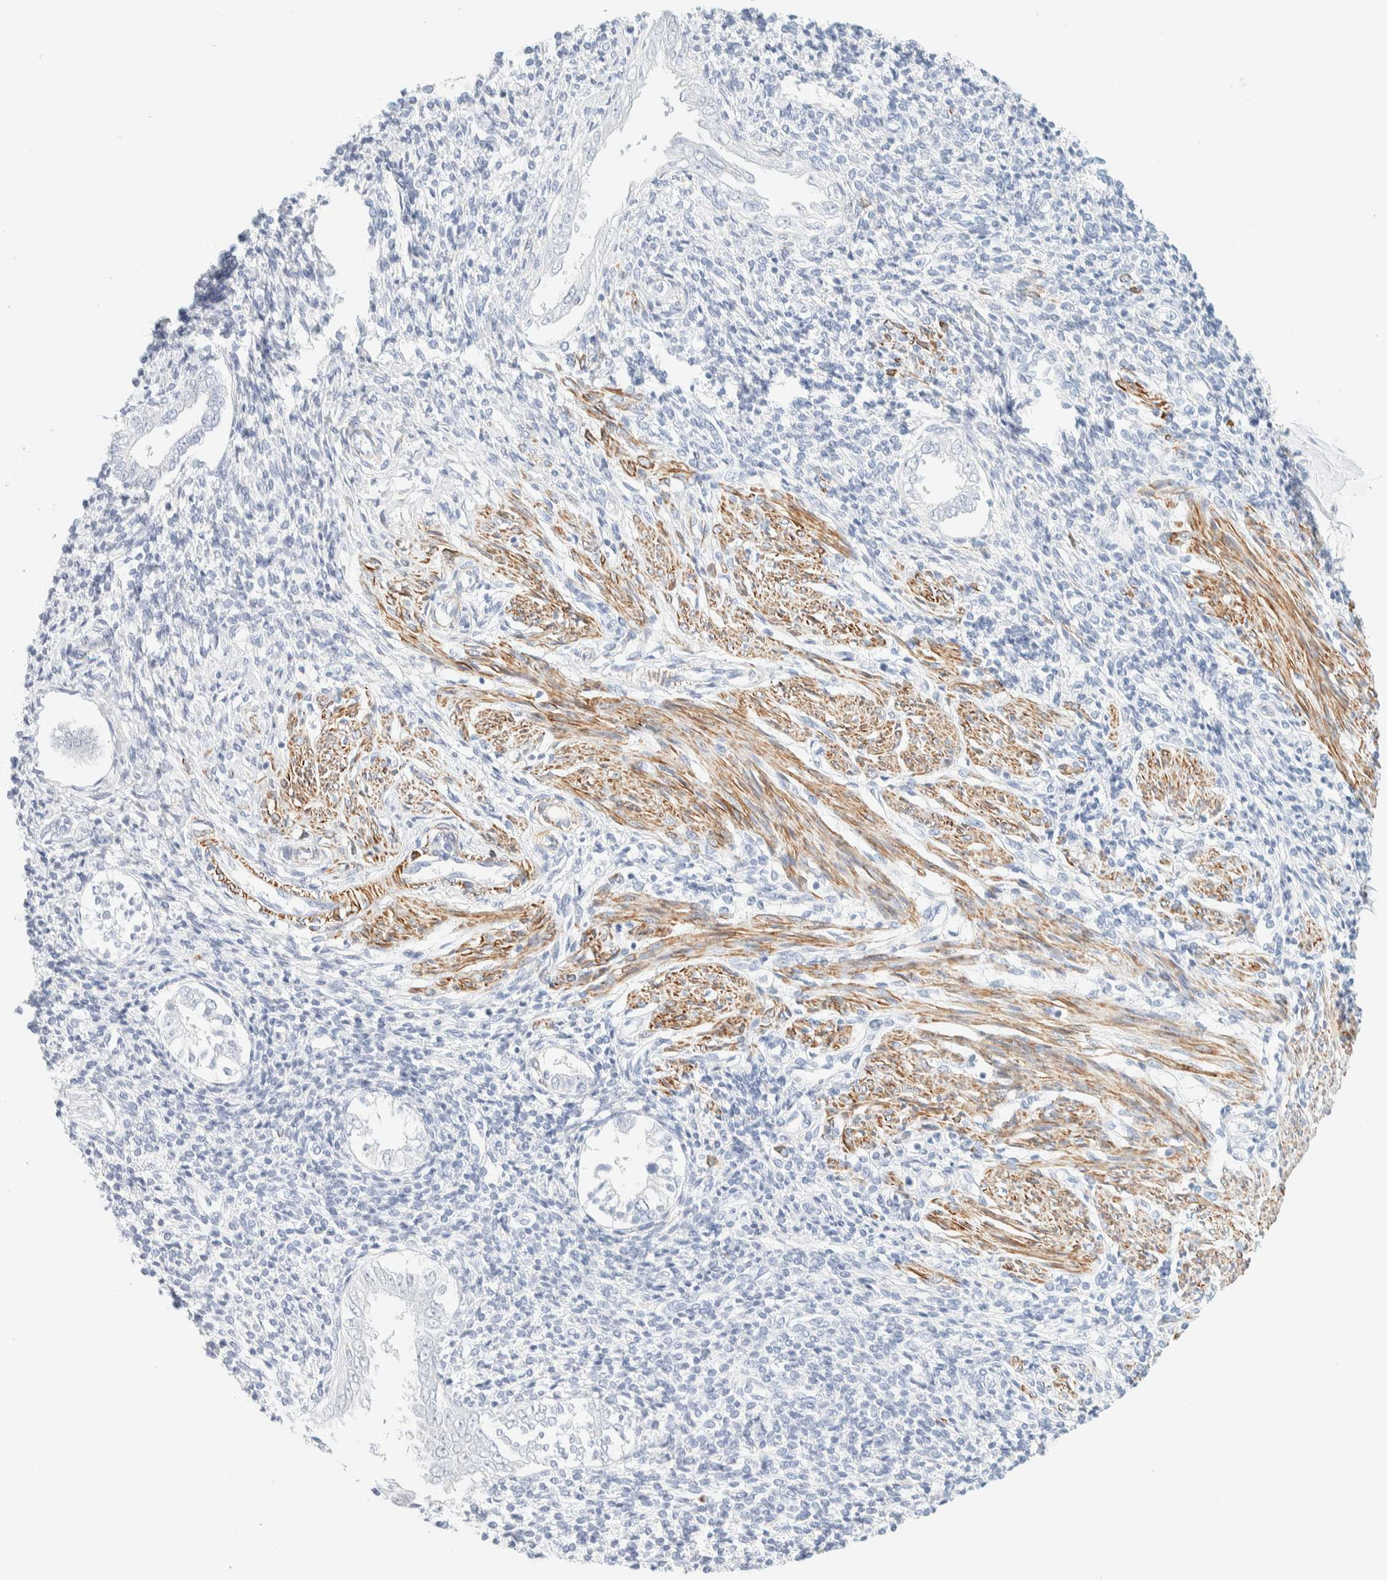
{"staining": {"intensity": "negative", "quantity": "none", "location": "none"}, "tissue": "endometrium", "cell_type": "Cells in endometrial stroma", "image_type": "normal", "snomed": [{"axis": "morphology", "description": "Normal tissue, NOS"}, {"axis": "topography", "description": "Endometrium"}], "caption": "Cells in endometrial stroma show no significant protein staining in normal endometrium.", "gene": "AFMID", "patient": {"sex": "female", "age": 66}}